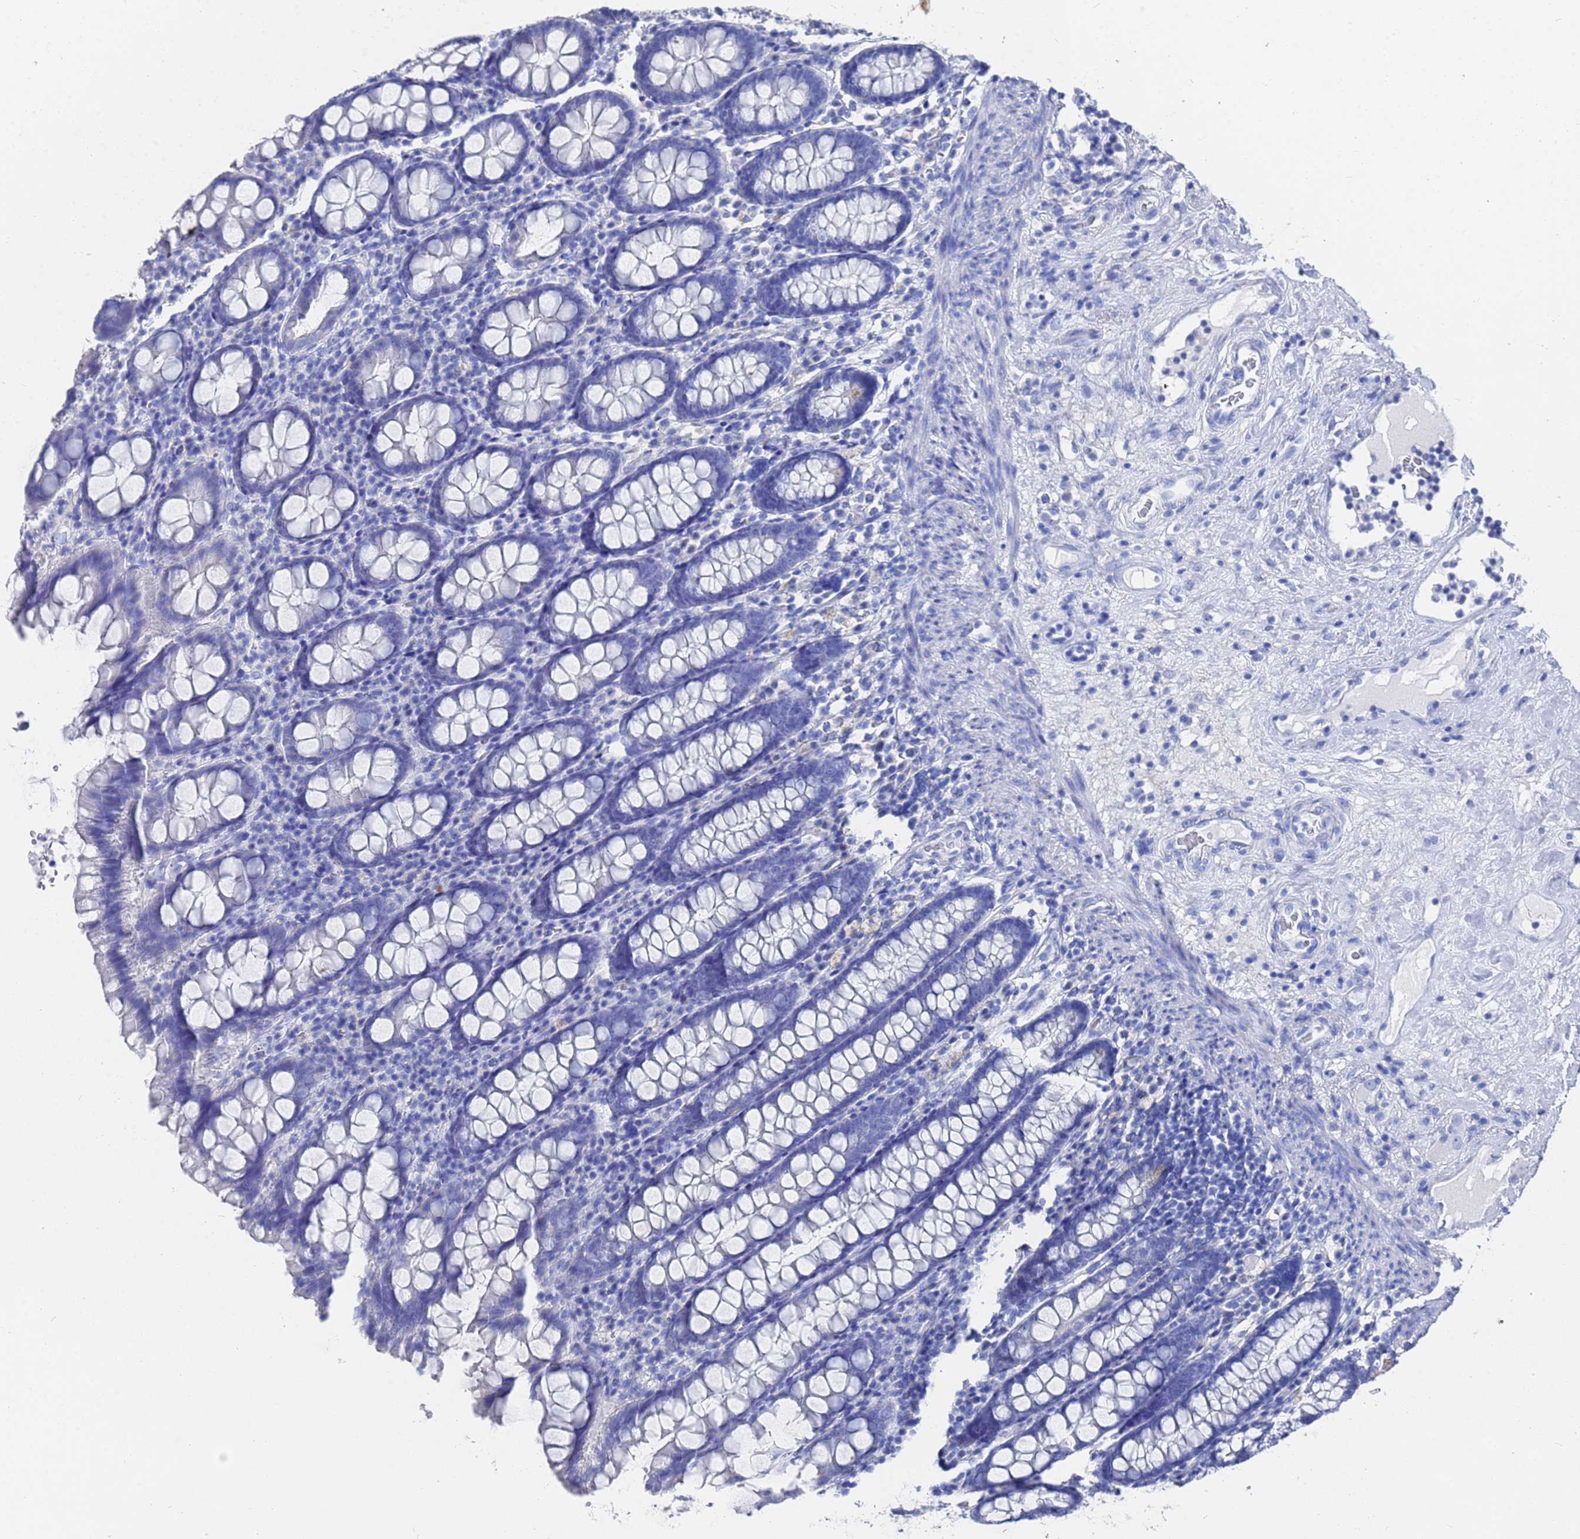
{"staining": {"intensity": "negative", "quantity": "none", "location": "none"}, "tissue": "colon", "cell_type": "Endothelial cells", "image_type": "normal", "snomed": [{"axis": "morphology", "description": "Normal tissue, NOS"}, {"axis": "topography", "description": "Colon"}], "caption": "Protein analysis of unremarkable colon reveals no significant positivity in endothelial cells. The staining is performed using DAB (3,3'-diaminobenzidine) brown chromogen with nuclei counter-stained in using hematoxylin.", "gene": "GGT1", "patient": {"sex": "female", "age": 79}}